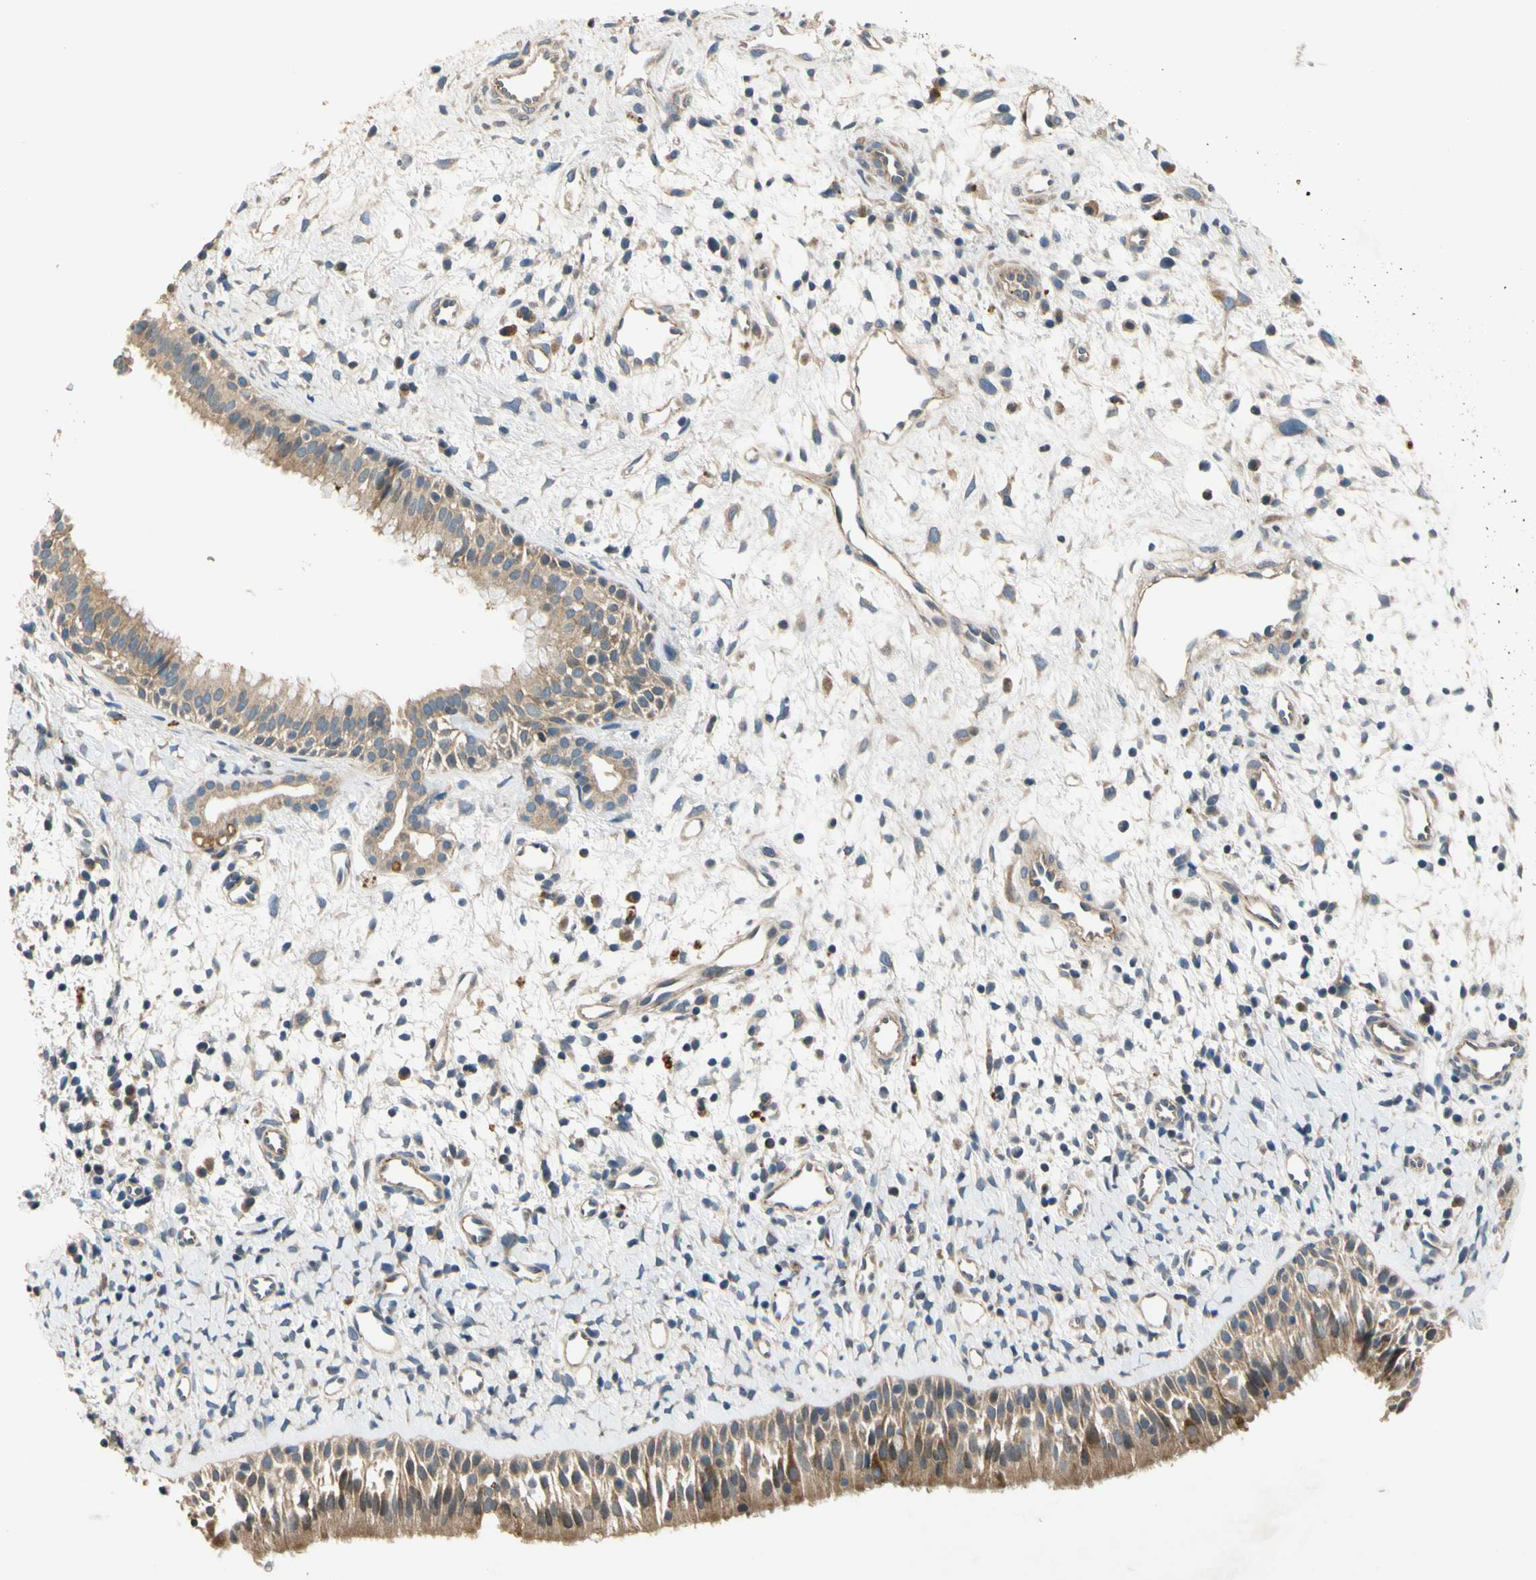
{"staining": {"intensity": "moderate", "quantity": ">75%", "location": "cytoplasmic/membranous"}, "tissue": "nasopharynx", "cell_type": "Respiratory epithelial cells", "image_type": "normal", "snomed": [{"axis": "morphology", "description": "Normal tissue, NOS"}, {"axis": "topography", "description": "Nasopharynx"}], "caption": "A medium amount of moderate cytoplasmic/membranous expression is seen in approximately >75% of respiratory epithelial cells in normal nasopharynx.", "gene": "ALKBH3", "patient": {"sex": "male", "age": 22}}